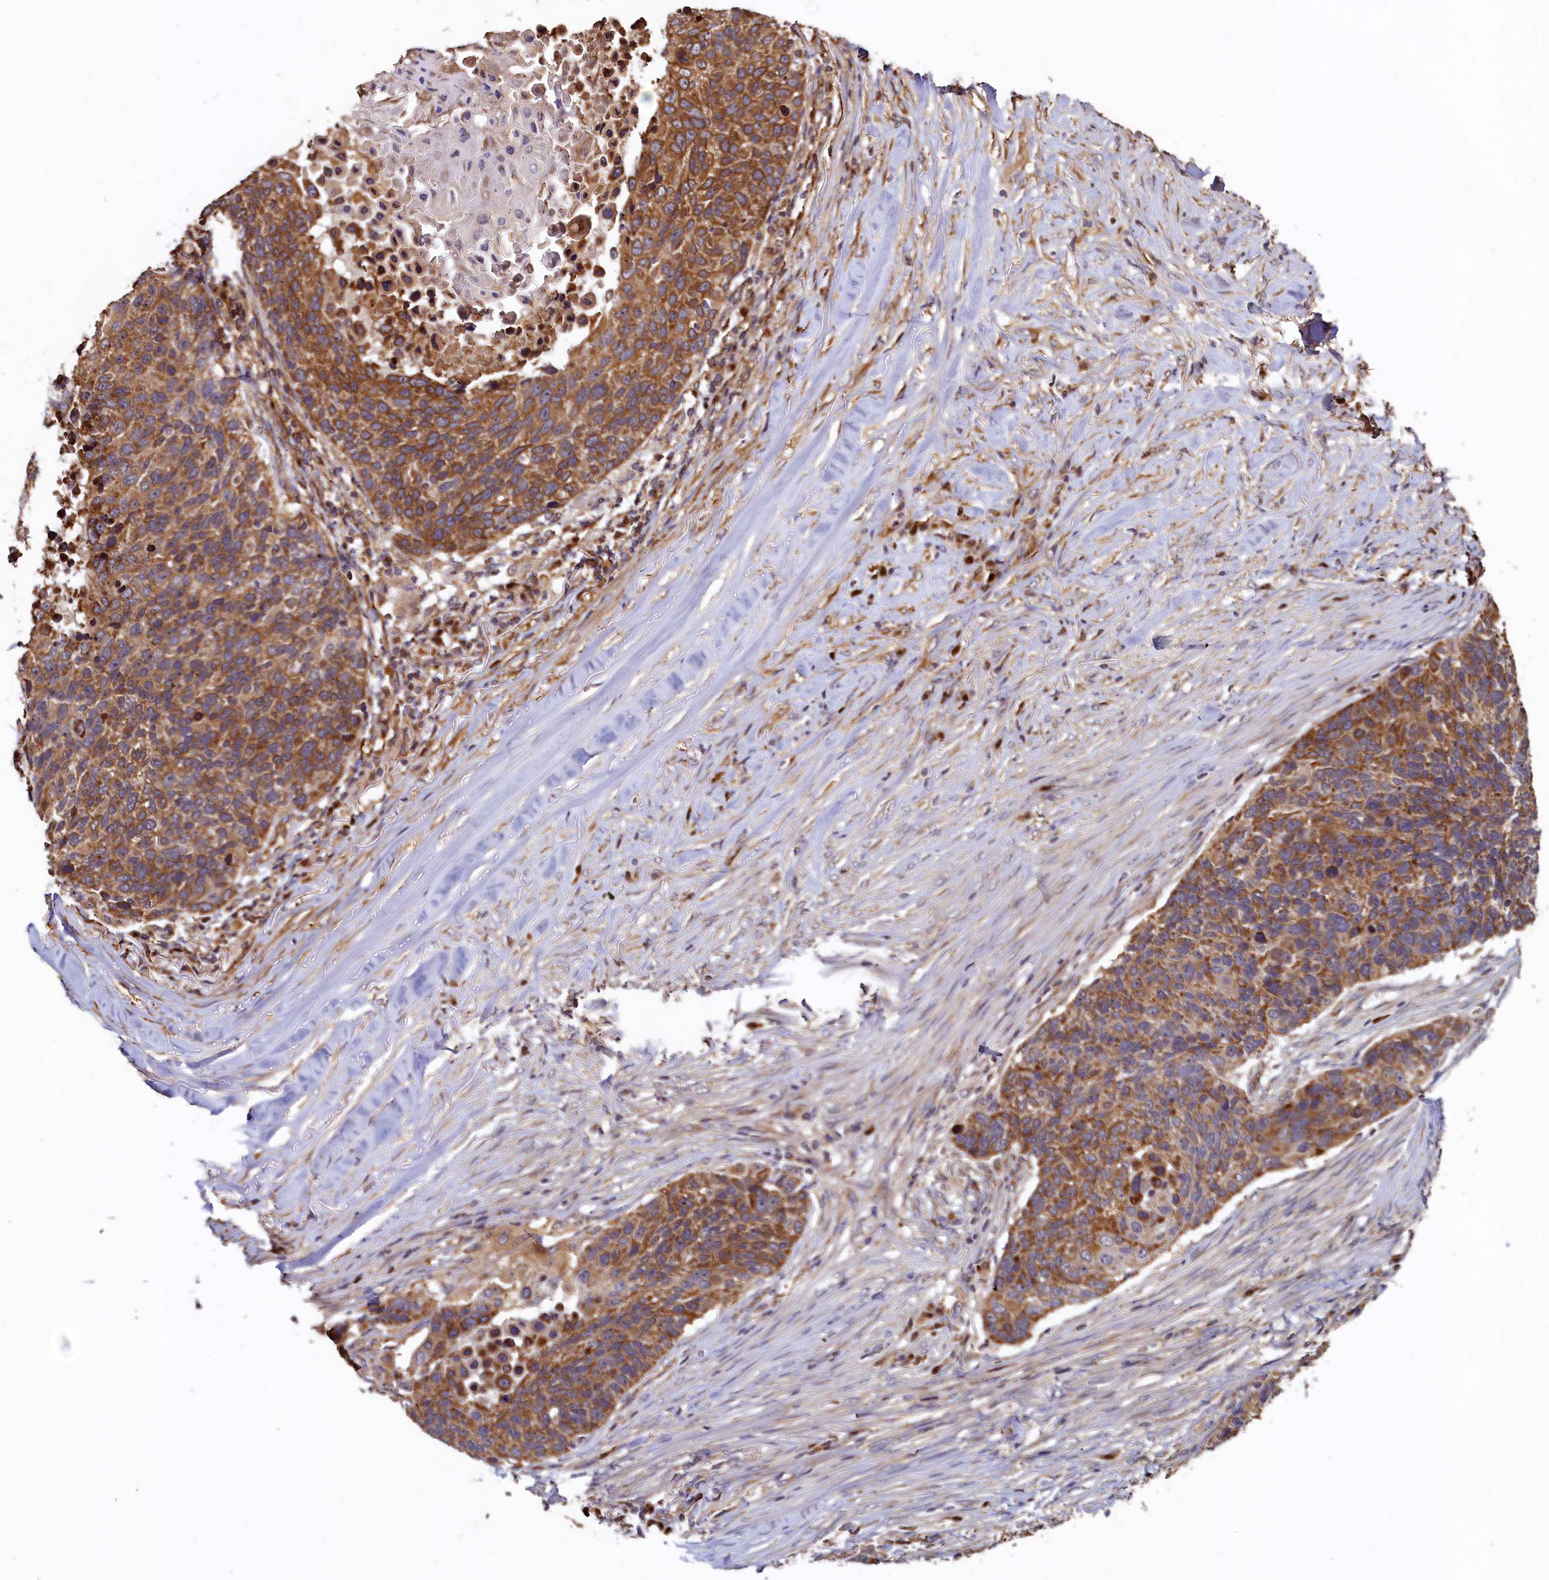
{"staining": {"intensity": "moderate", "quantity": ">75%", "location": "cytoplasmic/membranous"}, "tissue": "lung cancer", "cell_type": "Tumor cells", "image_type": "cancer", "snomed": [{"axis": "morphology", "description": "Normal tissue, NOS"}, {"axis": "morphology", "description": "Squamous cell carcinoma, NOS"}, {"axis": "topography", "description": "Lymph node"}, {"axis": "topography", "description": "Lung"}], "caption": "About >75% of tumor cells in human lung cancer show moderate cytoplasmic/membranous protein expression as visualized by brown immunohistochemical staining.", "gene": "NCKAP5L", "patient": {"sex": "male", "age": 66}}